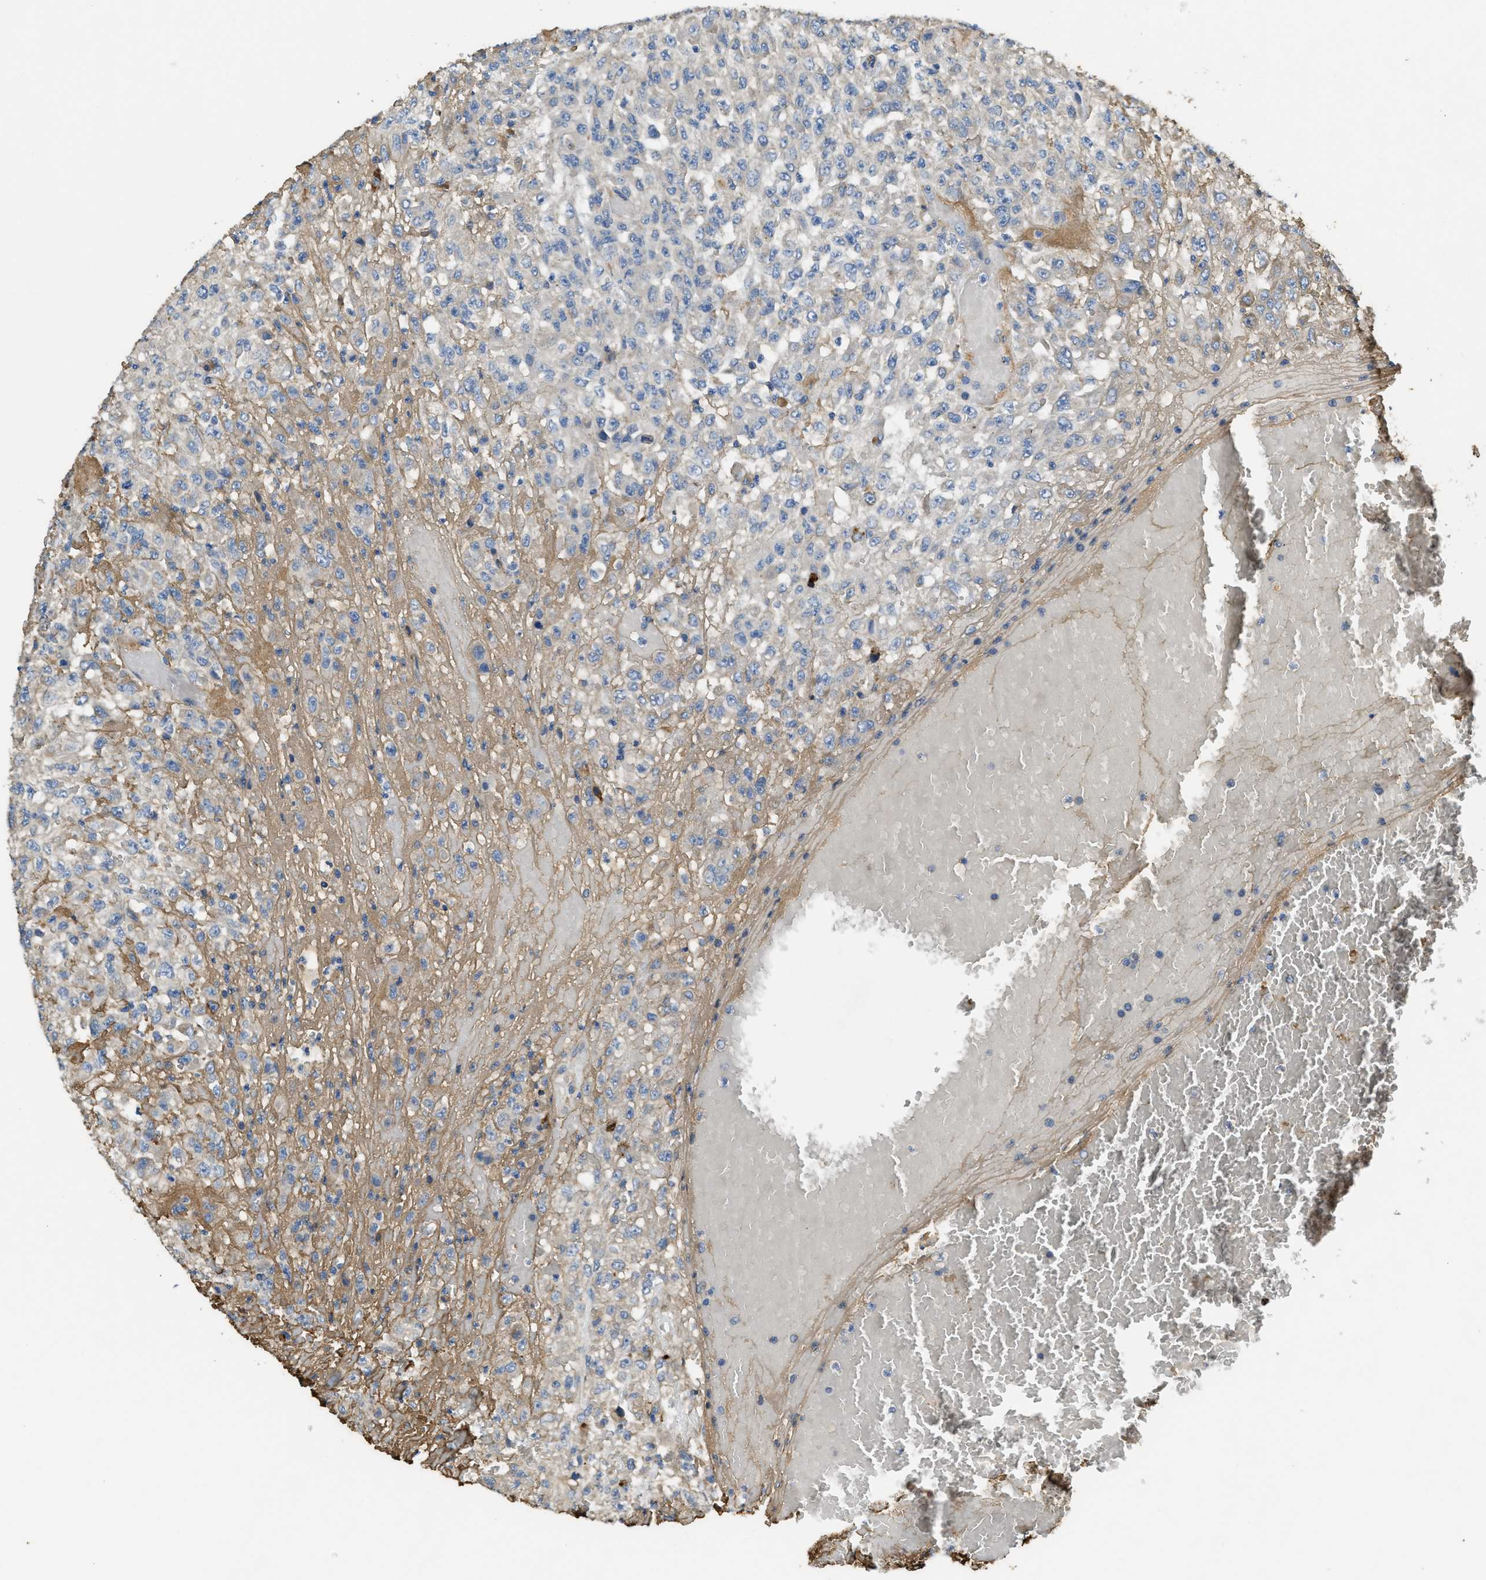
{"staining": {"intensity": "moderate", "quantity": "<25%", "location": "cytoplasmic/membranous"}, "tissue": "urothelial cancer", "cell_type": "Tumor cells", "image_type": "cancer", "snomed": [{"axis": "morphology", "description": "Urothelial carcinoma, High grade"}, {"axis": "topography", "description": "Urinary bladder"}], "caption": "Human high-grade urothelial carcinoma stained with a brown dye demonstrates moderate cytoplasmic/membranous positive staining in about <25% of tumor cells.", "gene": "RIPK2", "patient": {"sex": "male", "age": 46}}